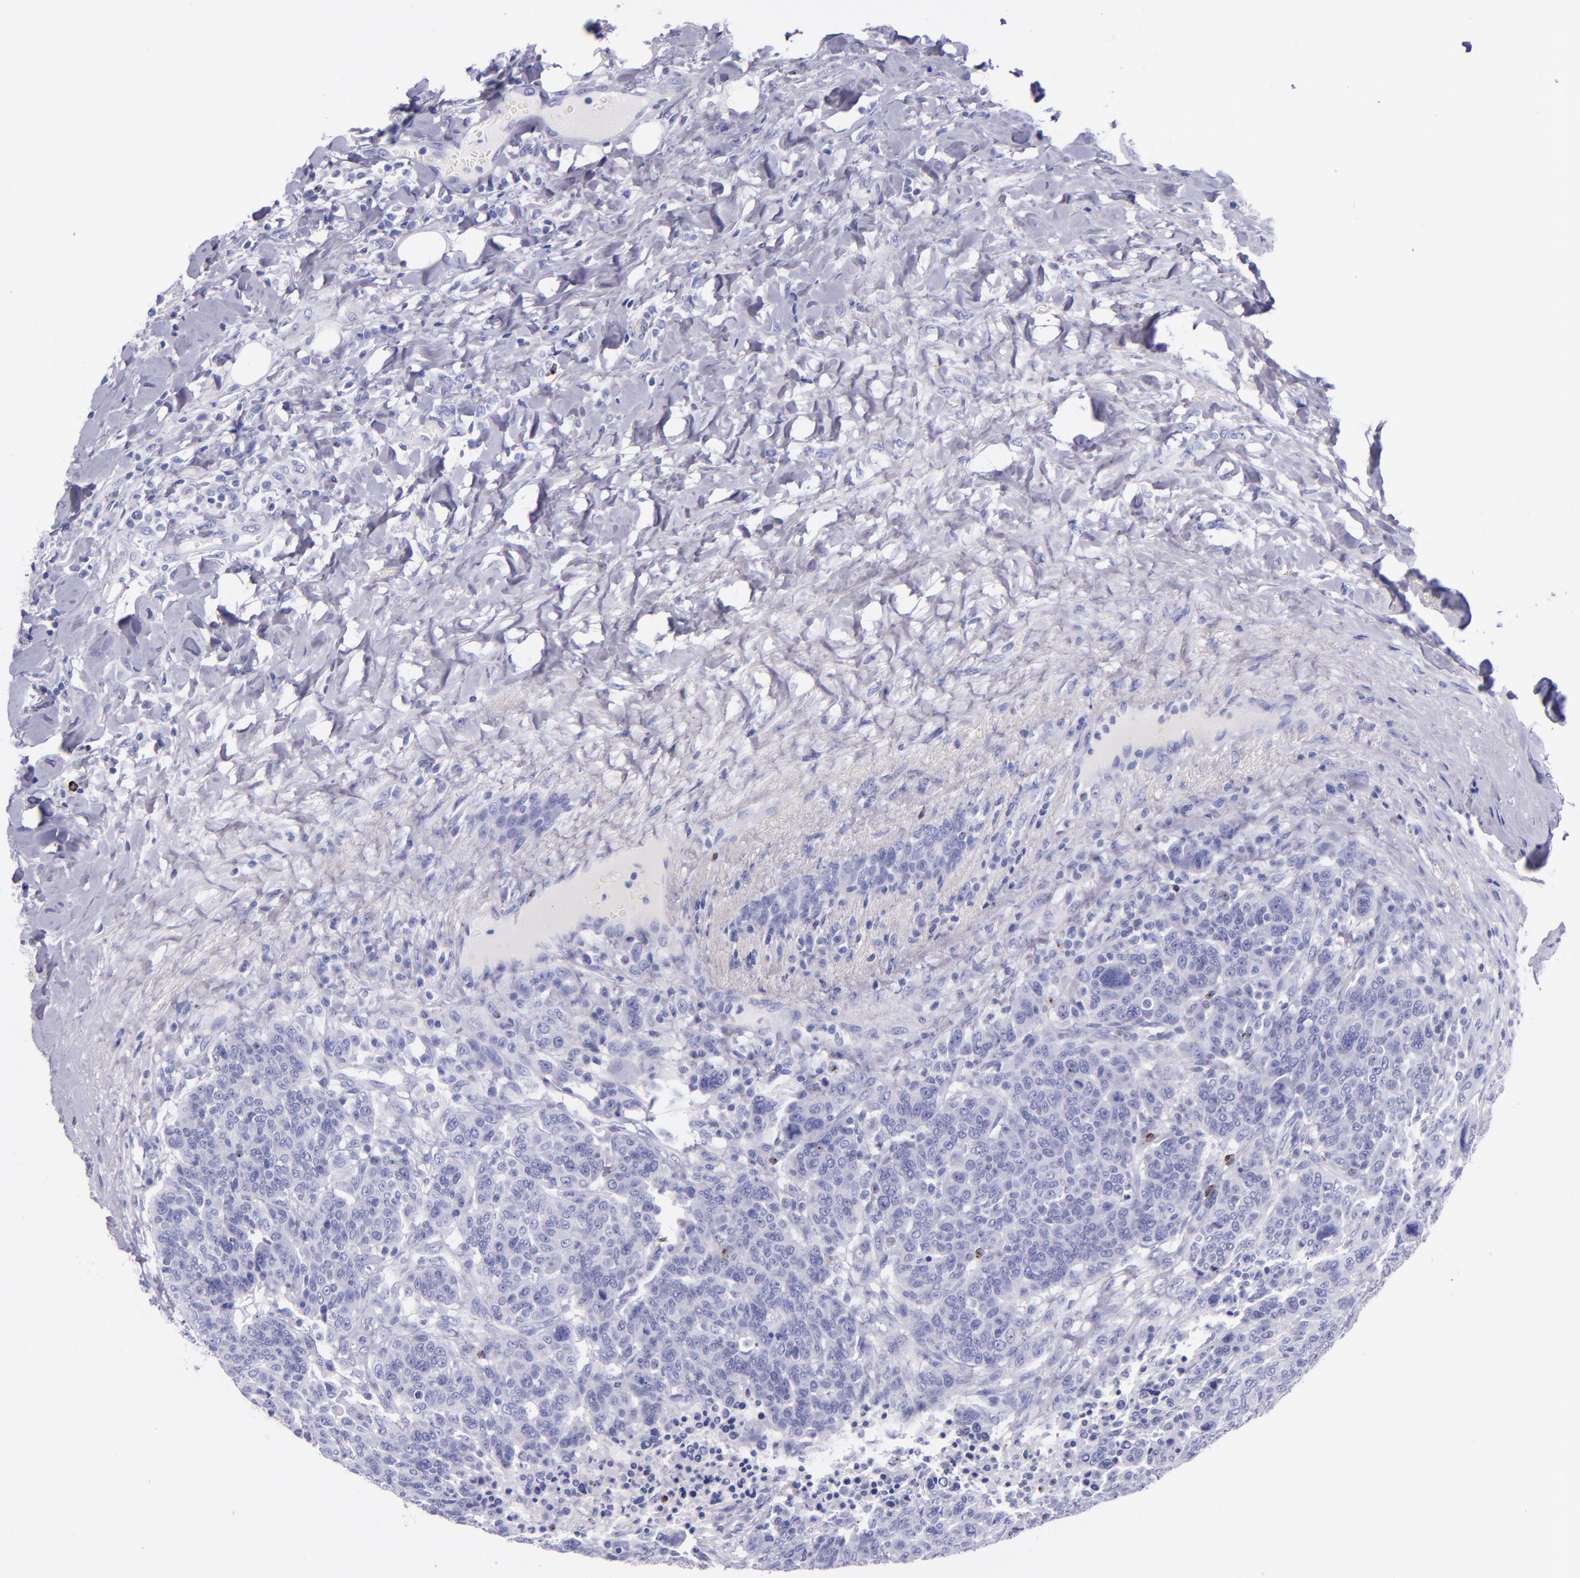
{"staining": {"intensity": "negative", "quantity": "none", "location": "none"}, "tissue": "breast cancer", "cell_type": "Tumor cells", "image_type": "cancer", "snomed": [{"axis": "morphology", "description": "Duct carcinoma"}, {"axis": "topography", "description": "Breast"}], "caption": "Tumor cells show no significant expression in breast invasive ductal carcinoma.", "gene": "LAG3", "patient": {"sex": "female", "age": 37}}